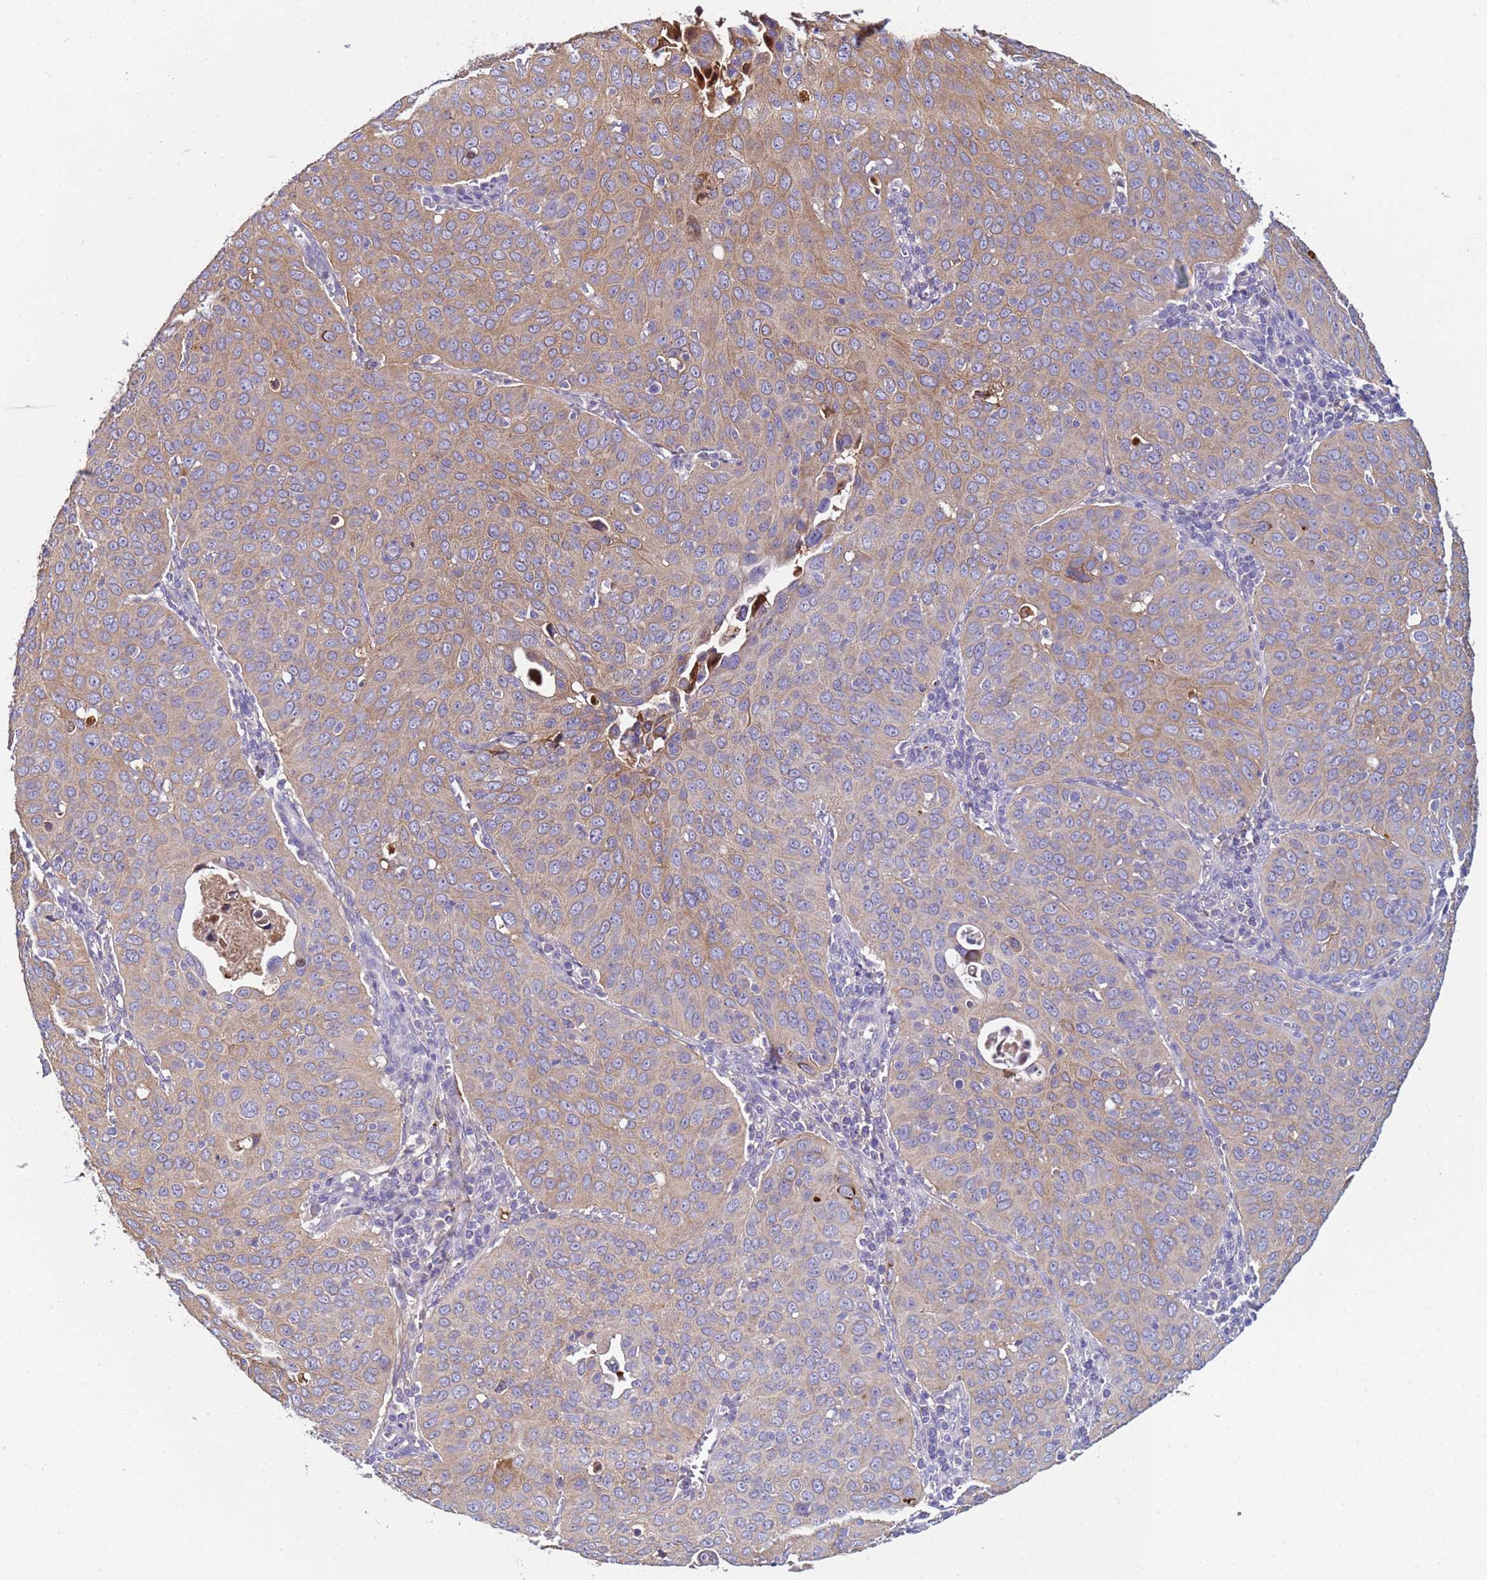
{"staining": {"intensity": "weak", "quantity": "25%-75%", "location": "cytoplasmic/membranous"}, "tissue": "cervical cancer", "cell_type": "Tumor cells", "image_type": "cancer", "snomed": [{"axis": "morphology", "description": "Squamous cell carcinoma, NOS"}, {"axis": "topography", "description": "Cervix"}], "caption": "Squamous cell carcinoma (cervical) was stained to show a protein in brown. There is low levels of weak cytoplasmic/membranous positivity in approximately 25%-75% of tumor cells. Immunohistochemistry (ihc) stains the protein in brown and the nuclei are stained blue.", "gene": "TRIM51", "patient": {"sex": "female", "age": 36}}